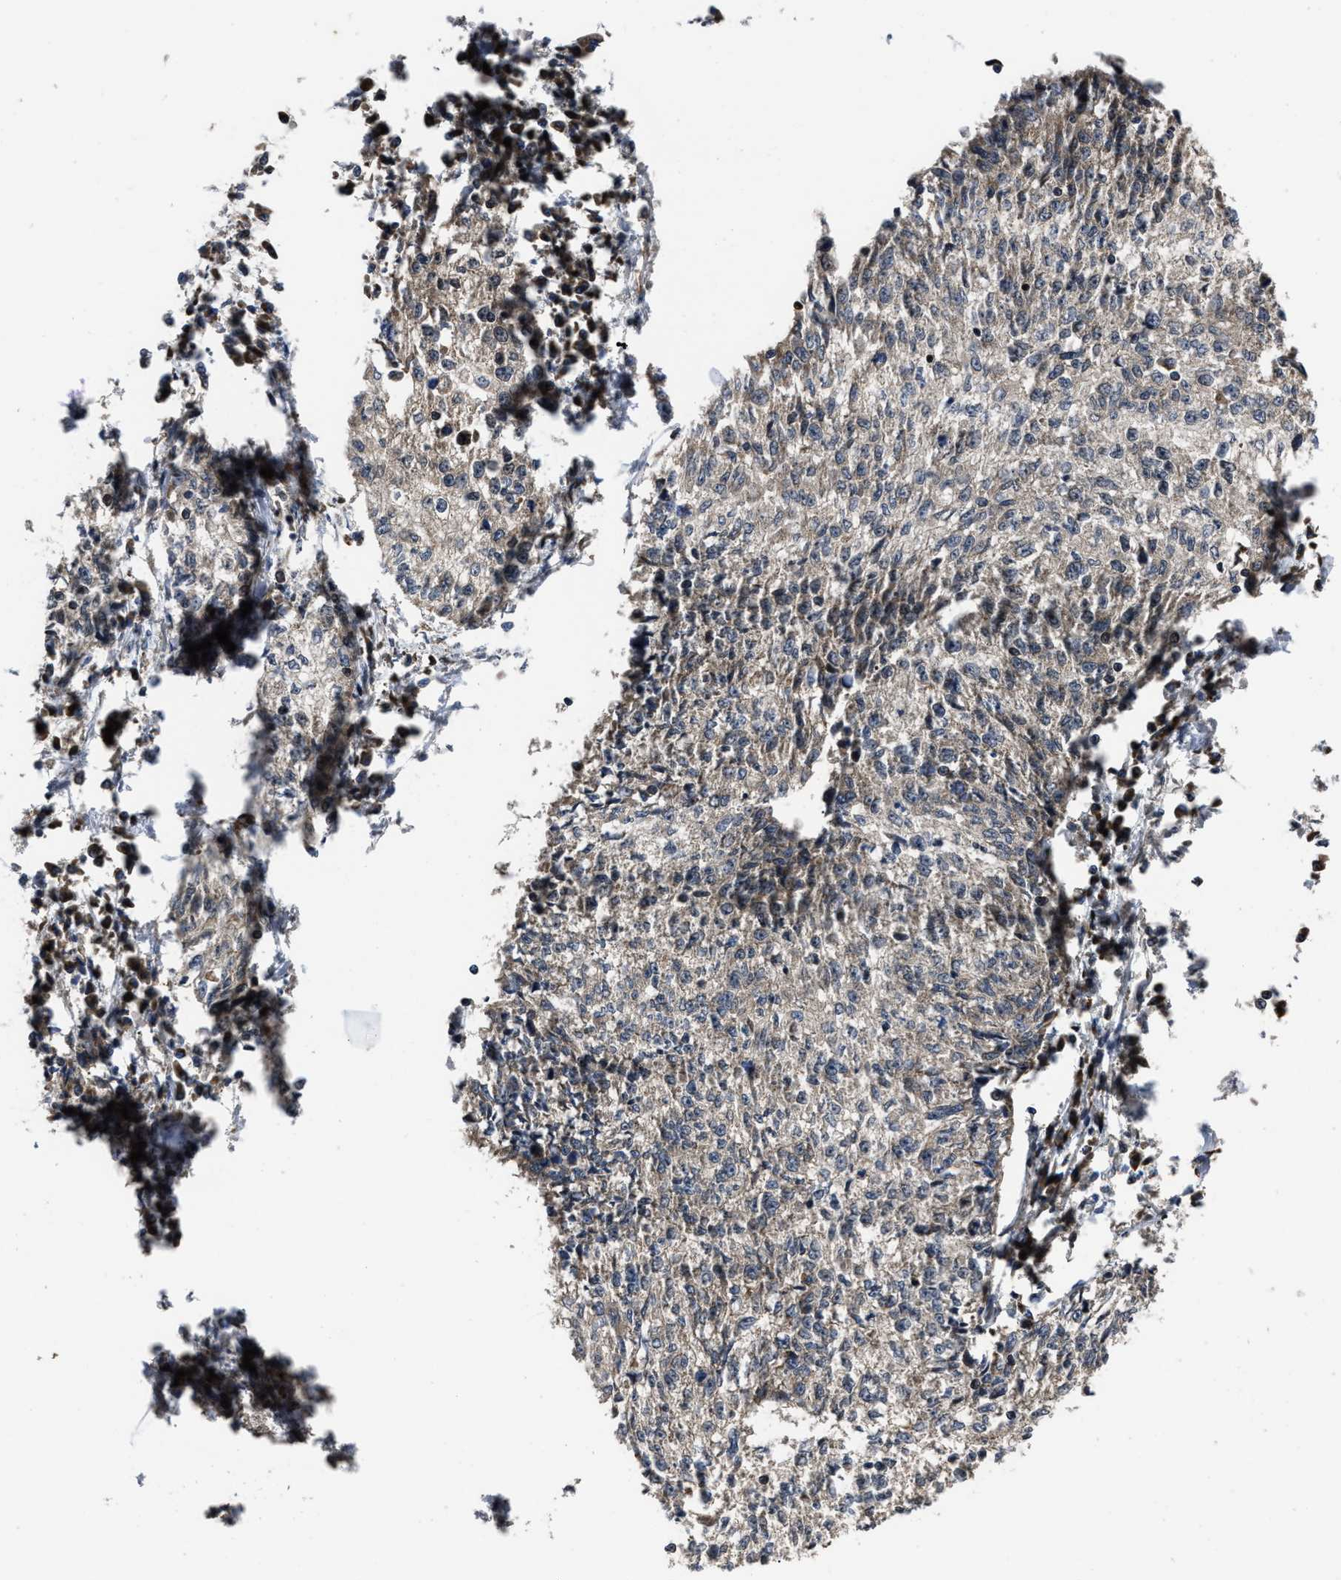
{"staining": {"intensity": "negative", "quantity": "none", "location": "none"}, "tissue": "cervical cancer", "cell_type": "Tumor cells", "image_type": "cancer", "snomed": [{"axis": "morphology", "description": "Squamous cell carcinoma, NOS"}, {"axis": "topography", "description": "Cervix"}], "caption": "An IHC micrograph of cervical cancer is shown. There is no staining in tumor cells of cervical cancer. (Stains: DAB (3,3'-diaminobenzidine) IHC with hematoxylin counter stain, Microscopy: brightfield microscopy at high magnification).", "gene": "PASK", "patient": {"sex": "female", "age": 57}}